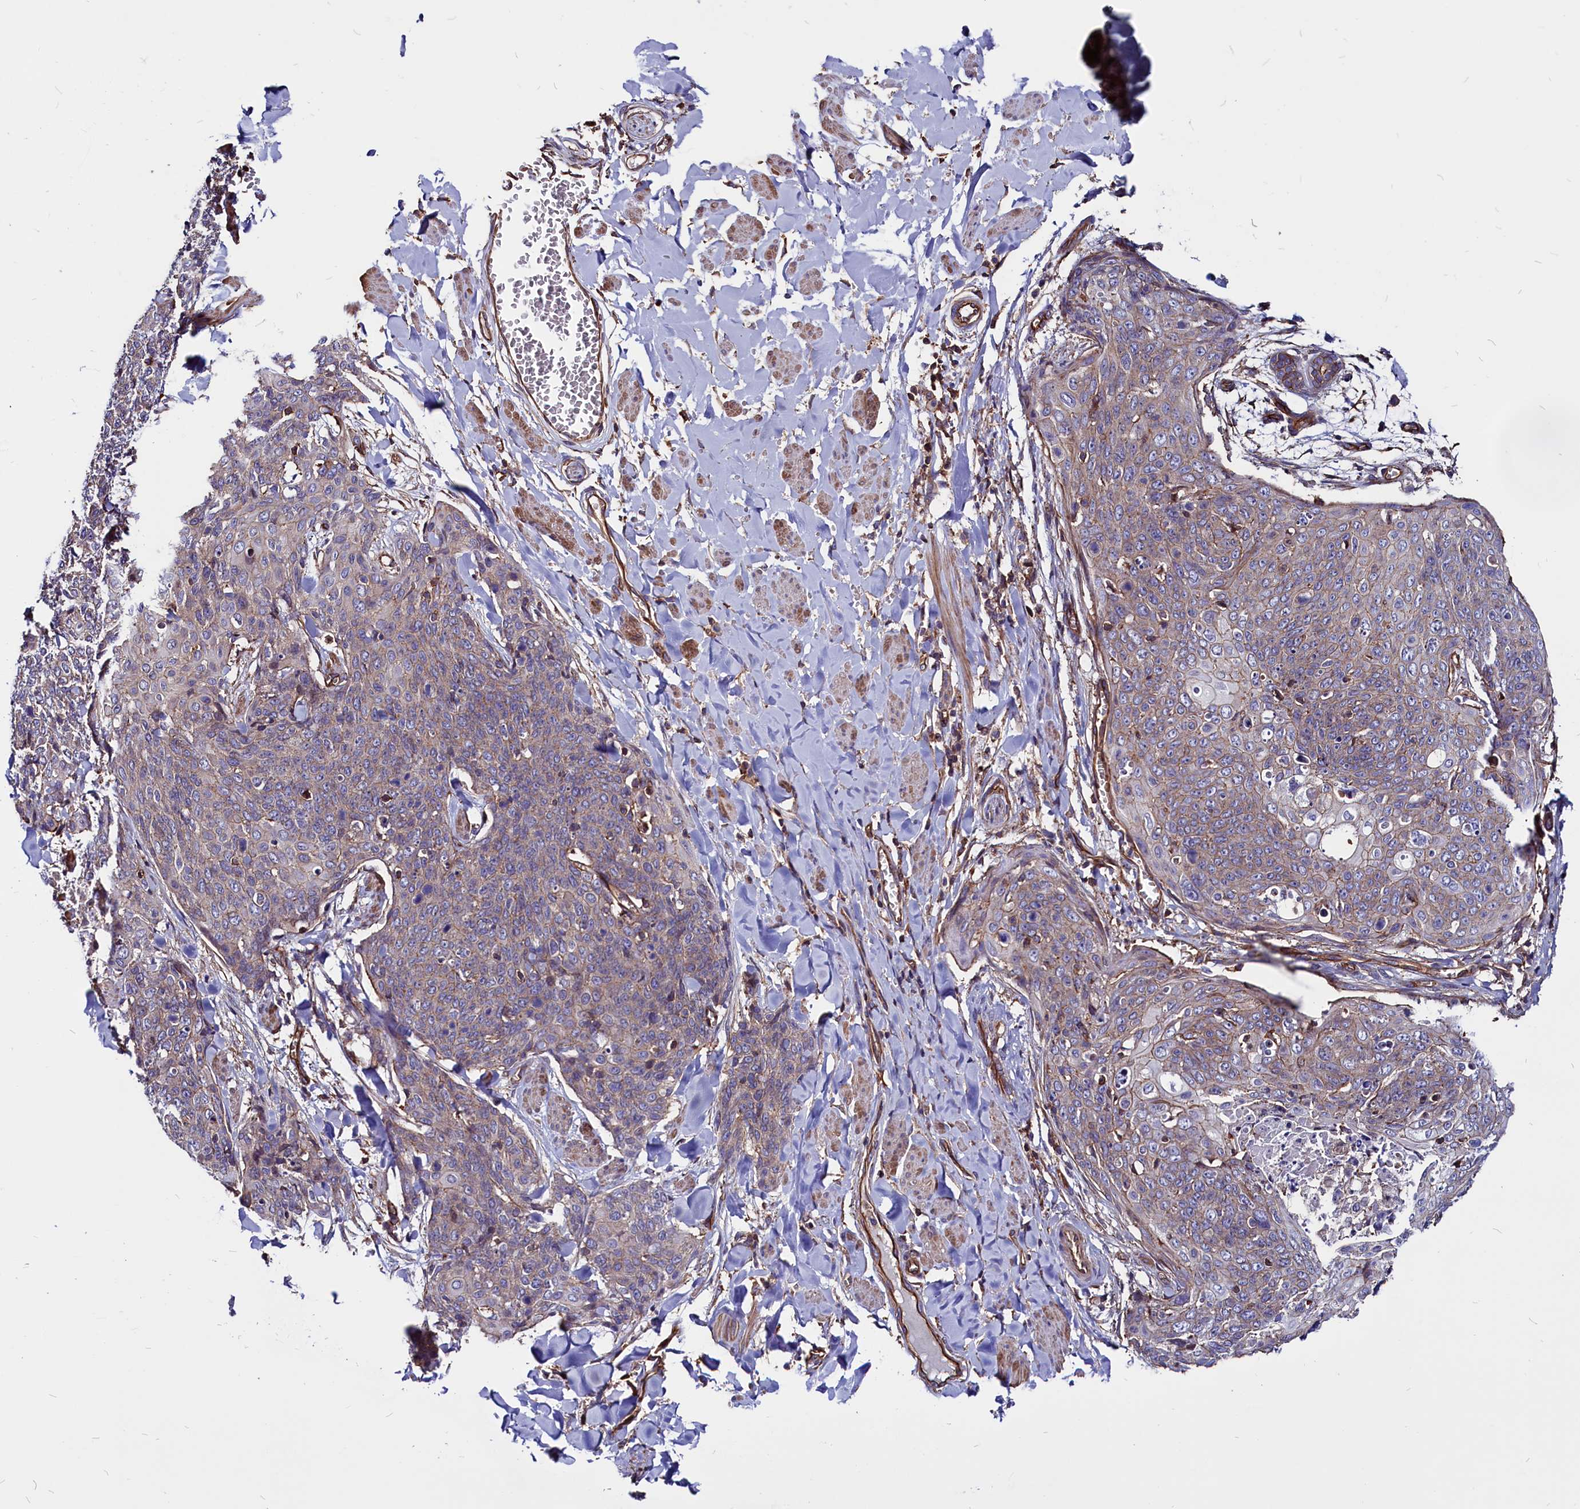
{"staining": {"intensity": "weak", "quantity": "25%-75%", "location": "cytoplasmic/membranous"}, "tissue": "skin cancer", "cell_type": "Tumor cells", "image_type": "cancer", "snomed": [{"axis": "morphology", "description": "Squamous cell carcinoma, NOS"}, {"axis": "topography", "description": "Skin"}, {"axis": "topography", "description": "Vulva"}], "caption": "This is a photomicrograph of IHC staining of skin squamous cell carcinoma, which shows weak expression in the cytoplasmic/membranous of tumor cells.", "gene": "ZNF749", "patient": {"sex": "female", "age": 85}}